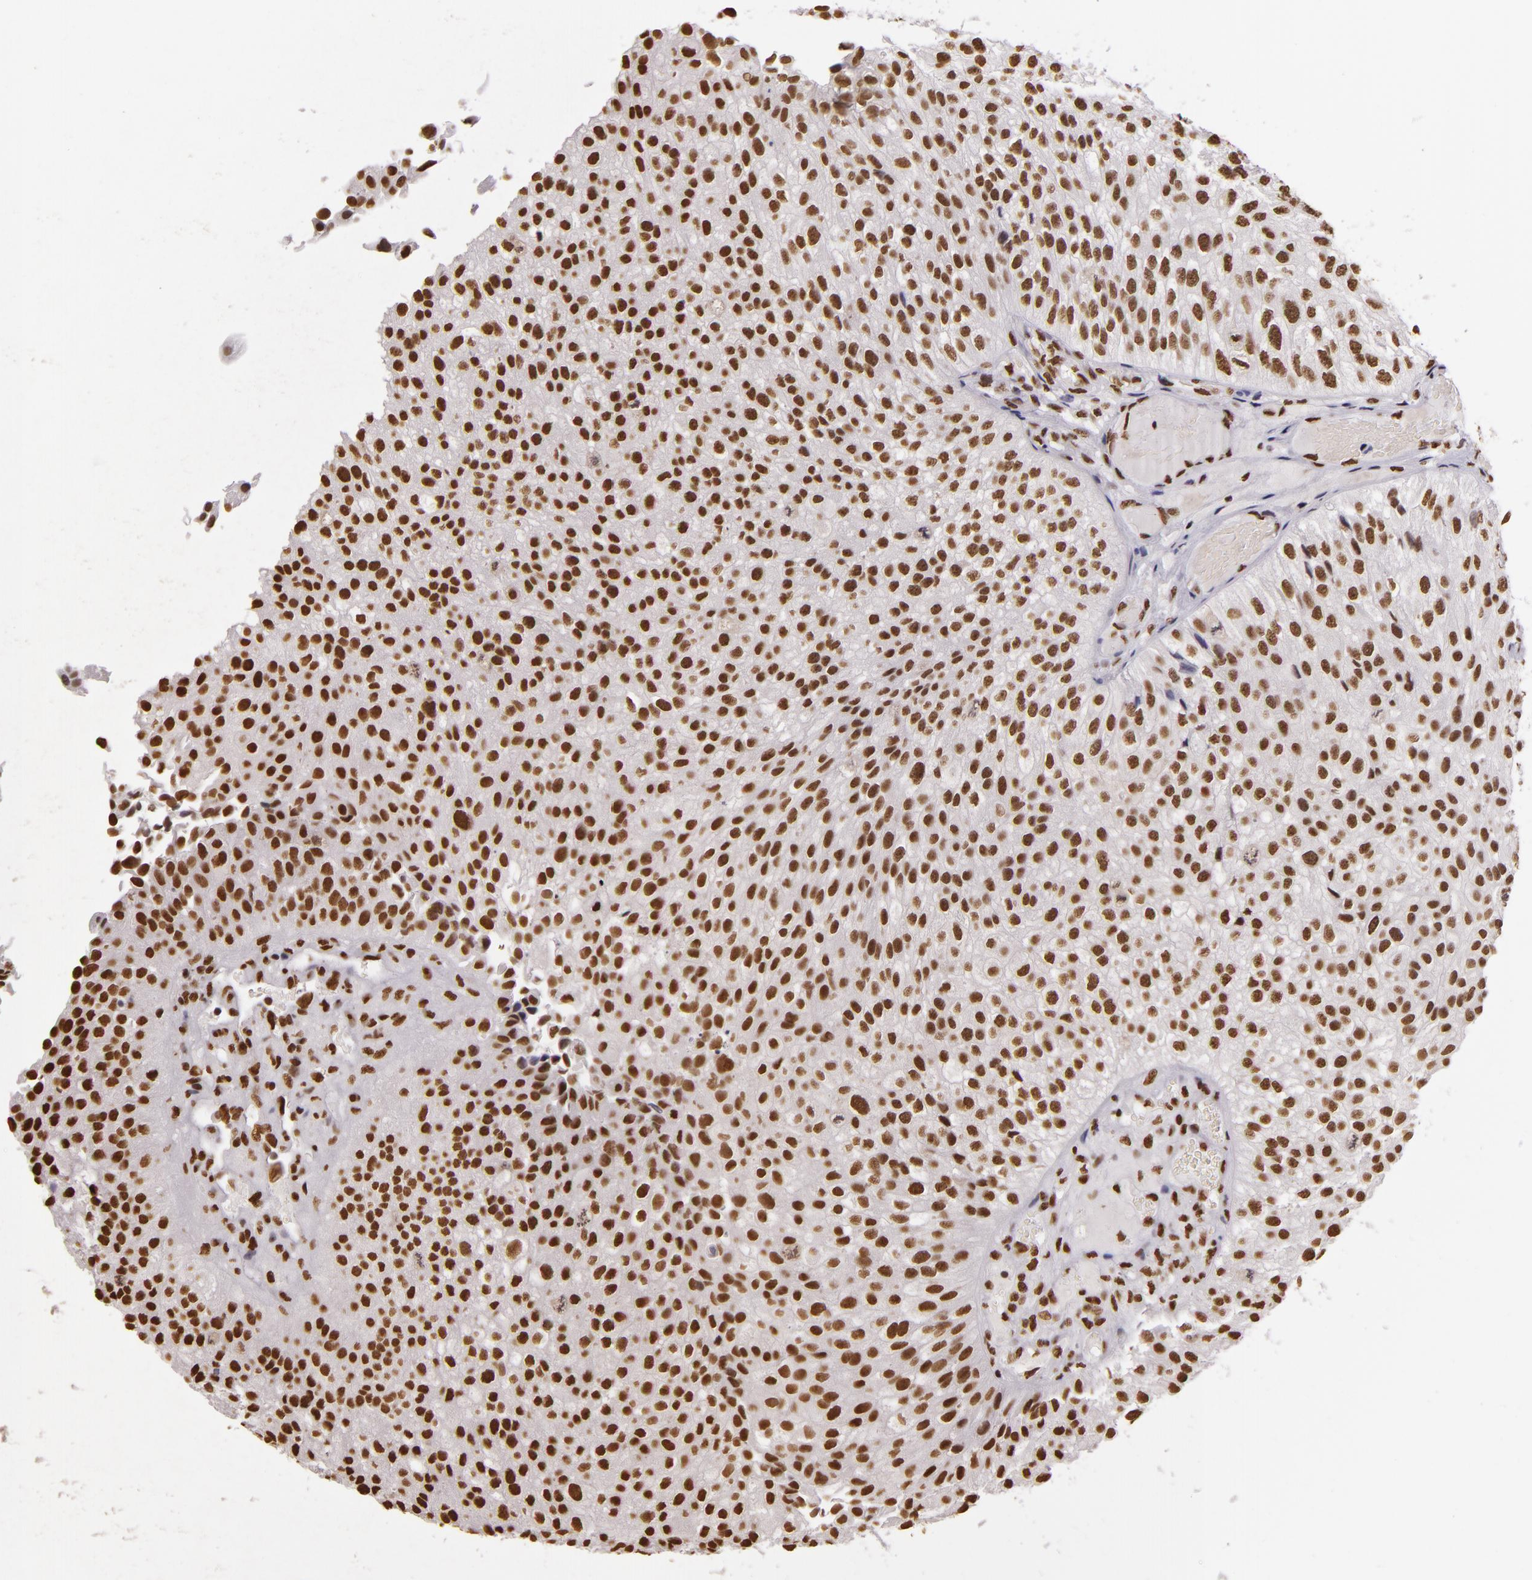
{"staining": {"intensity": "strong", "quantity": ">75%", "location": "nuclear"}, "tissue": "urothelial cancer", "cell_type": "Tumor cells", "image_type": "cancer", "snomed": [{"axis": "morphology", "description": "Urothelial carcinoma, Low grade"}, {"axis": "topography", "description": "Urinary bladder"}], "caption": "Immunohistochemistry (IHC) (DAB (3,3'-diaminobenzidine)) staining of urothelial cancer displays strong nuclear protein staining in about >75% of tumor cells.", "gene": "PAPOLA", "patient": {"sex": "female", "age": 89}}